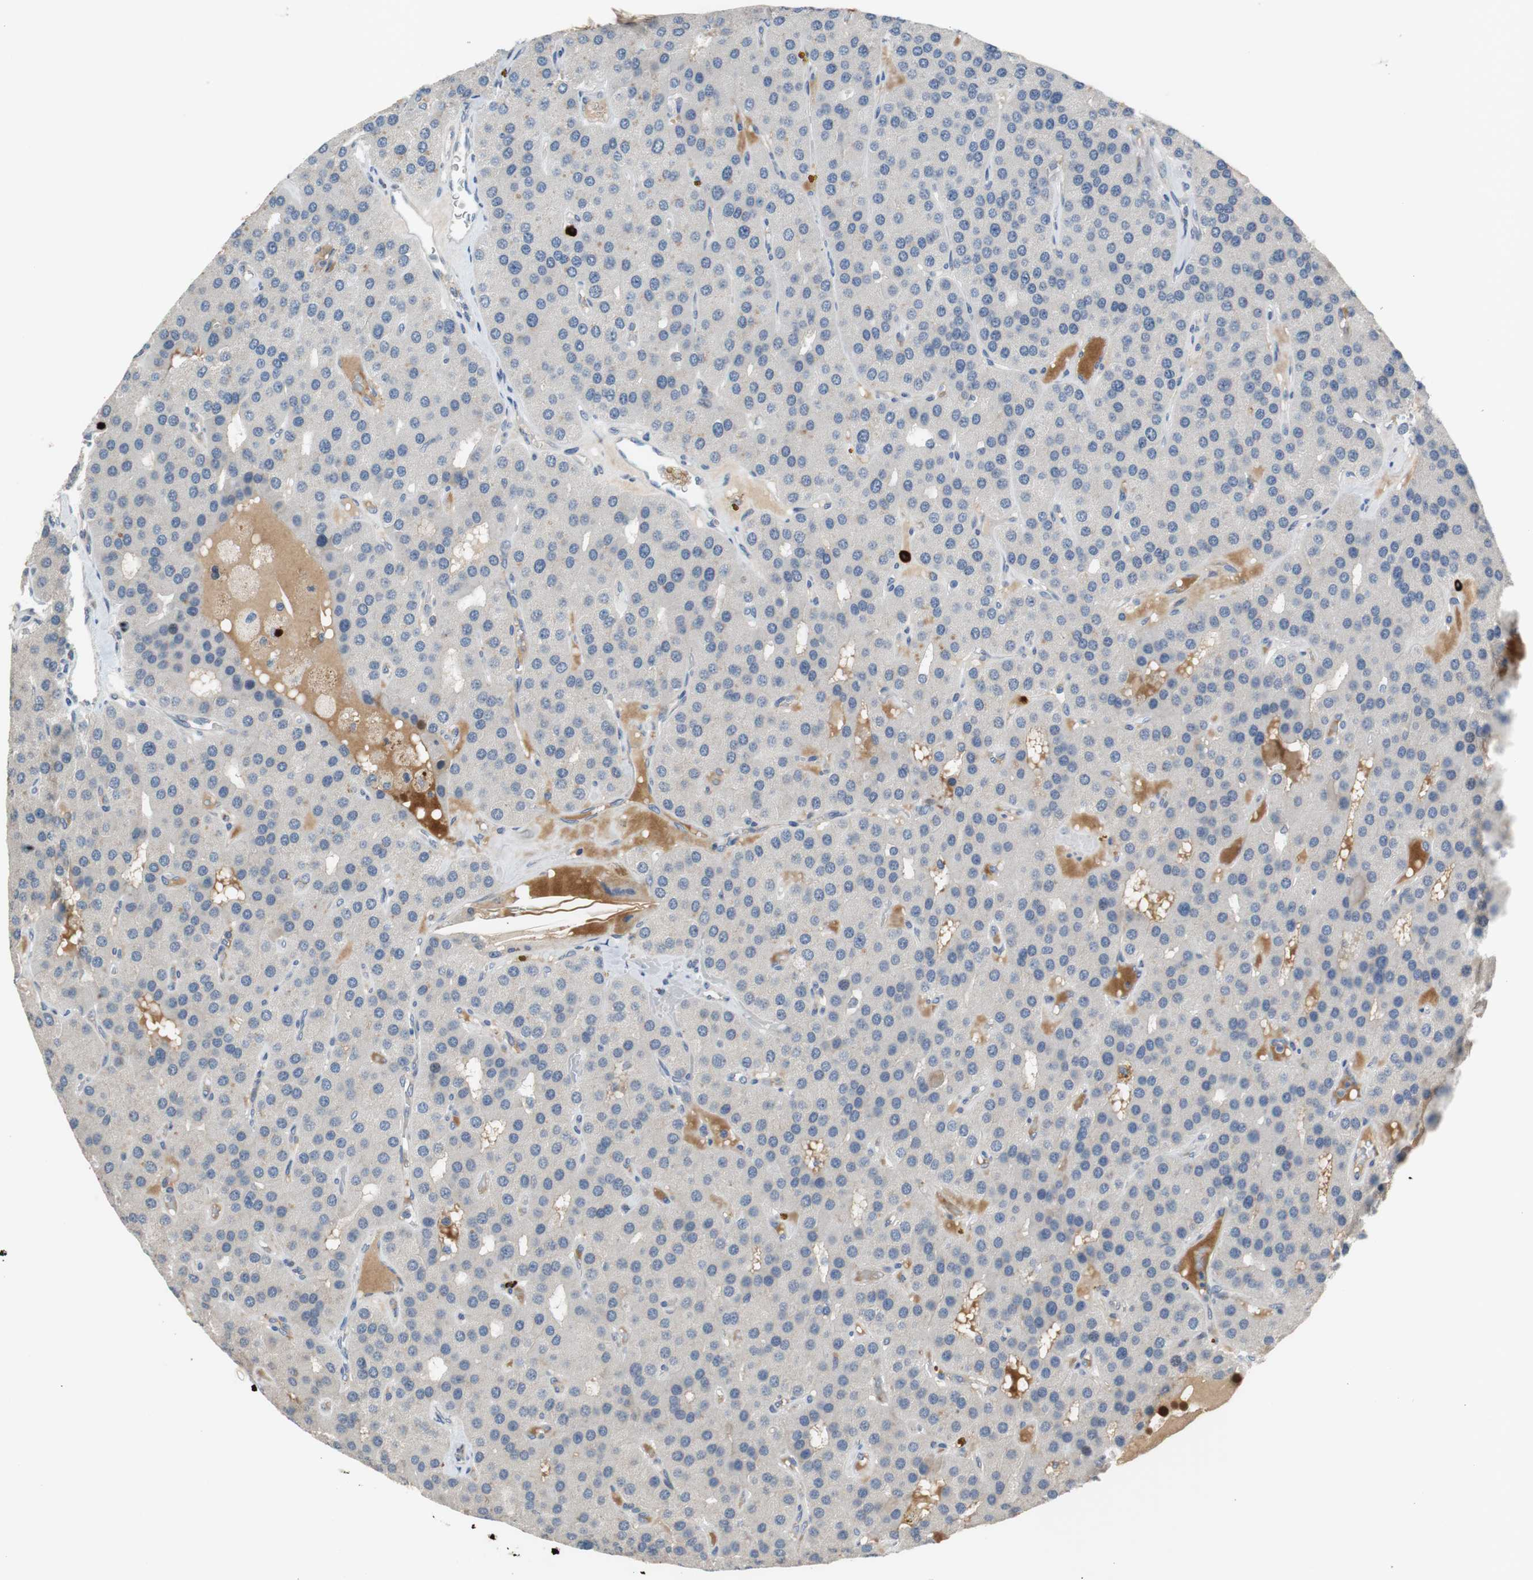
{"staining": {"intensity": "weak", "quantity": "25%-75%", "location": "cytoplasmic/membranous"}, "tissue": "parathyroid gland", "cell_type": "Glandular cells", "image_type": "normal", "snomed": [{"axis": "morphology", "description": "Normal tissue, NOS"}, {"axis": "morphology", "description": "Adenoma, NOS"}, {"axis": "topography", "description": "Parathyroid gland"}], "caption": "Immunohistochemistry (IHC) of unremarkable parathyroid gland displays low levels of weak cytoplasmic/membranous expression in about 25%-75% of glandular cells. Using DAB (brown) and hematoxylin (blue) stains, captured at high magnification using brightfield microscopy.", "gene": "COL12A1", "patient": {"sex": "female", "age": 86}}